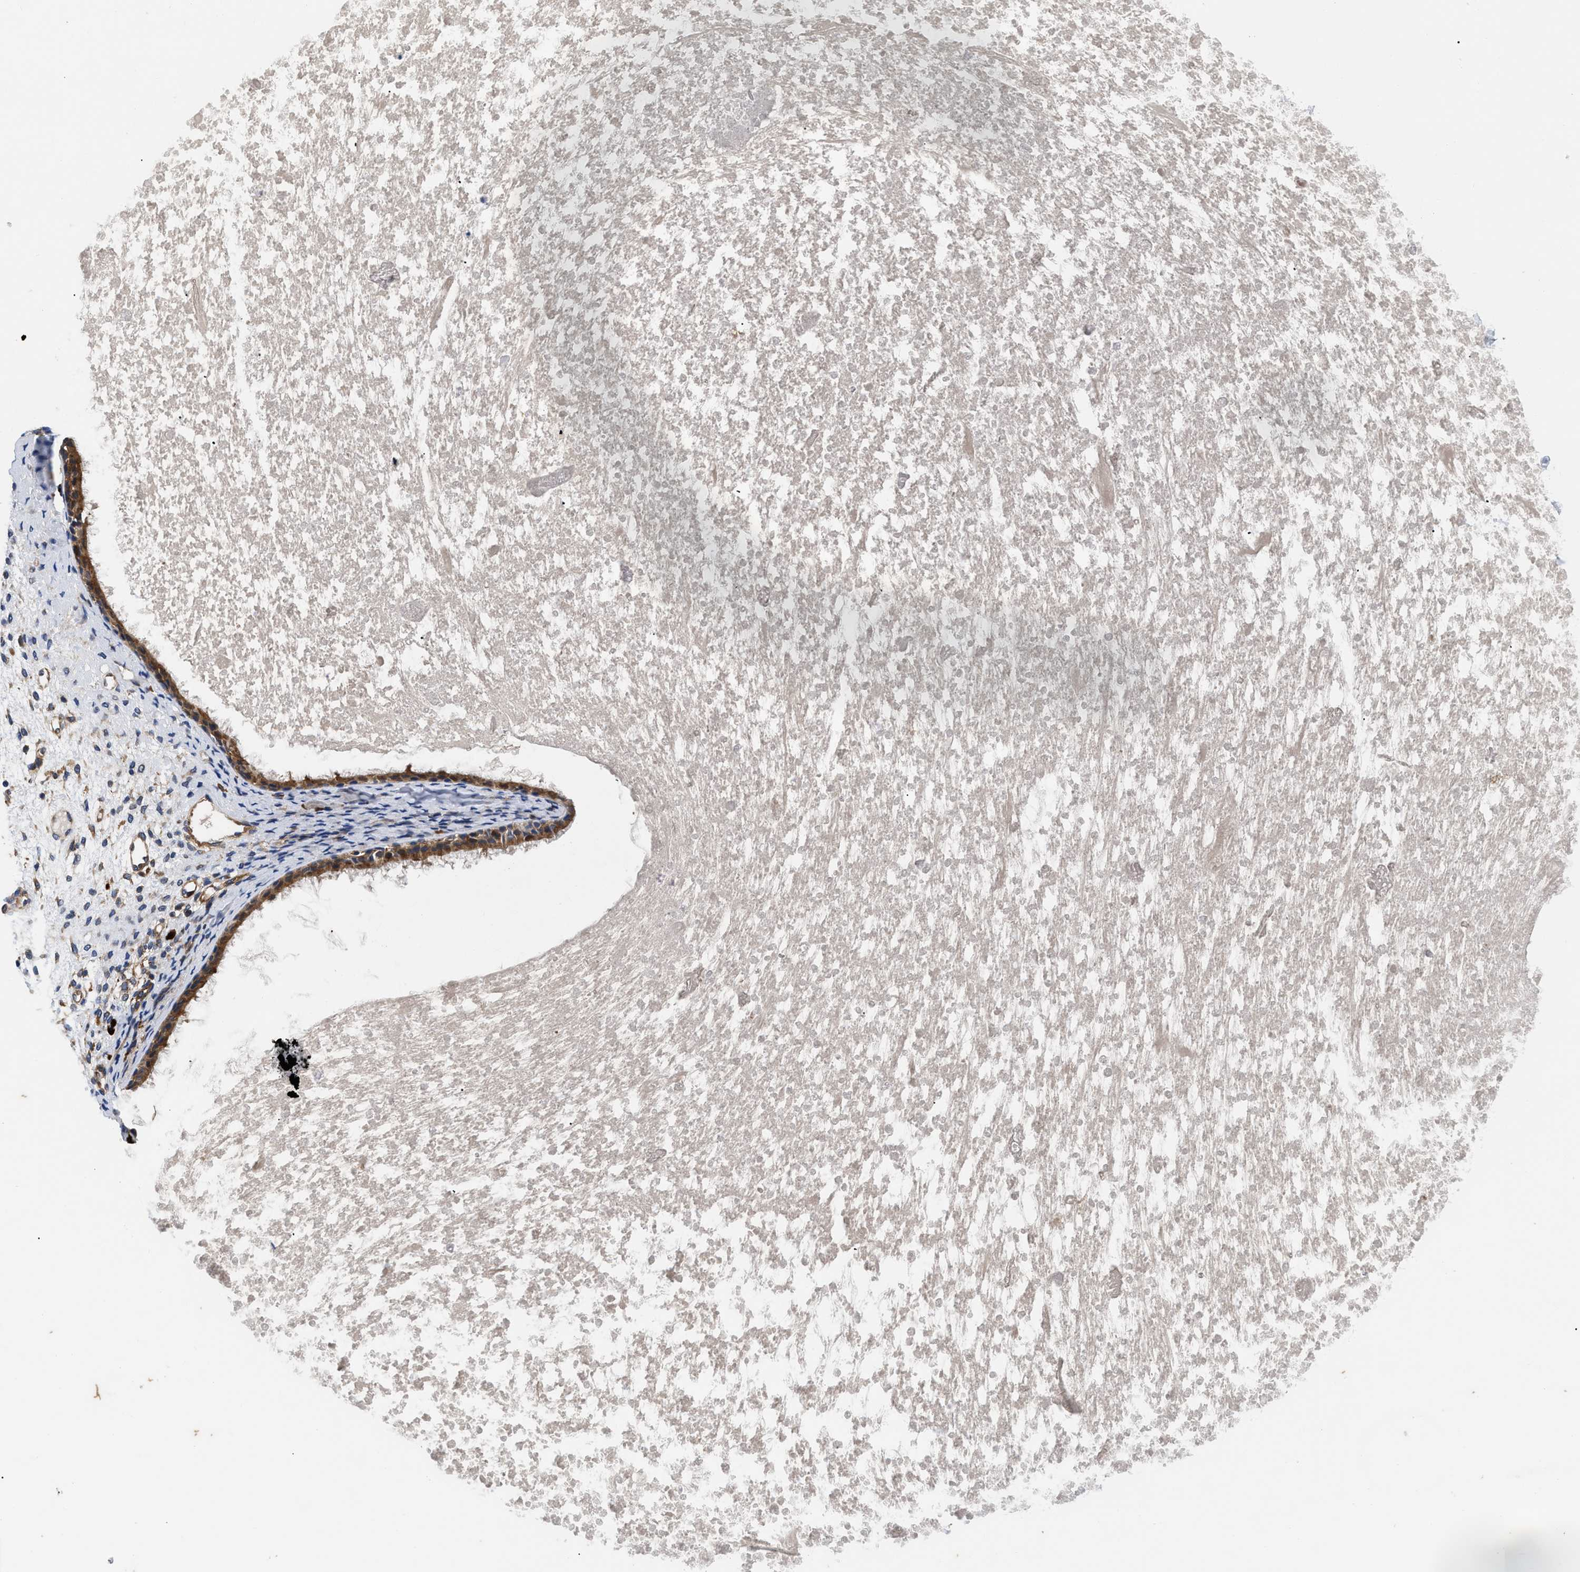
{"staining": {"intensity": "strong", "quantity": ">75%", "location": "cytoplasmic/membranous"}, "tissue": "nasopharynx", "cell_type": "Respiratory epithelial cells", "image_type": "normal", "snomed": [{"axis": "morphology", "description": "Normal tissue, NOS"}, {"axis": "topography", "description": "Nasopharynx"}], "caption": "Immunohistochemical staining of benign human nasopharynx exhibits high levels of strong cytoplasmic/membranous expression in approximately >75% of respiratory epithelial cells. (Brightfield microscopy of DAB IHC at high magnification).", "gene": "SPAST", "patient": {"sex": "male", "age": 22}}